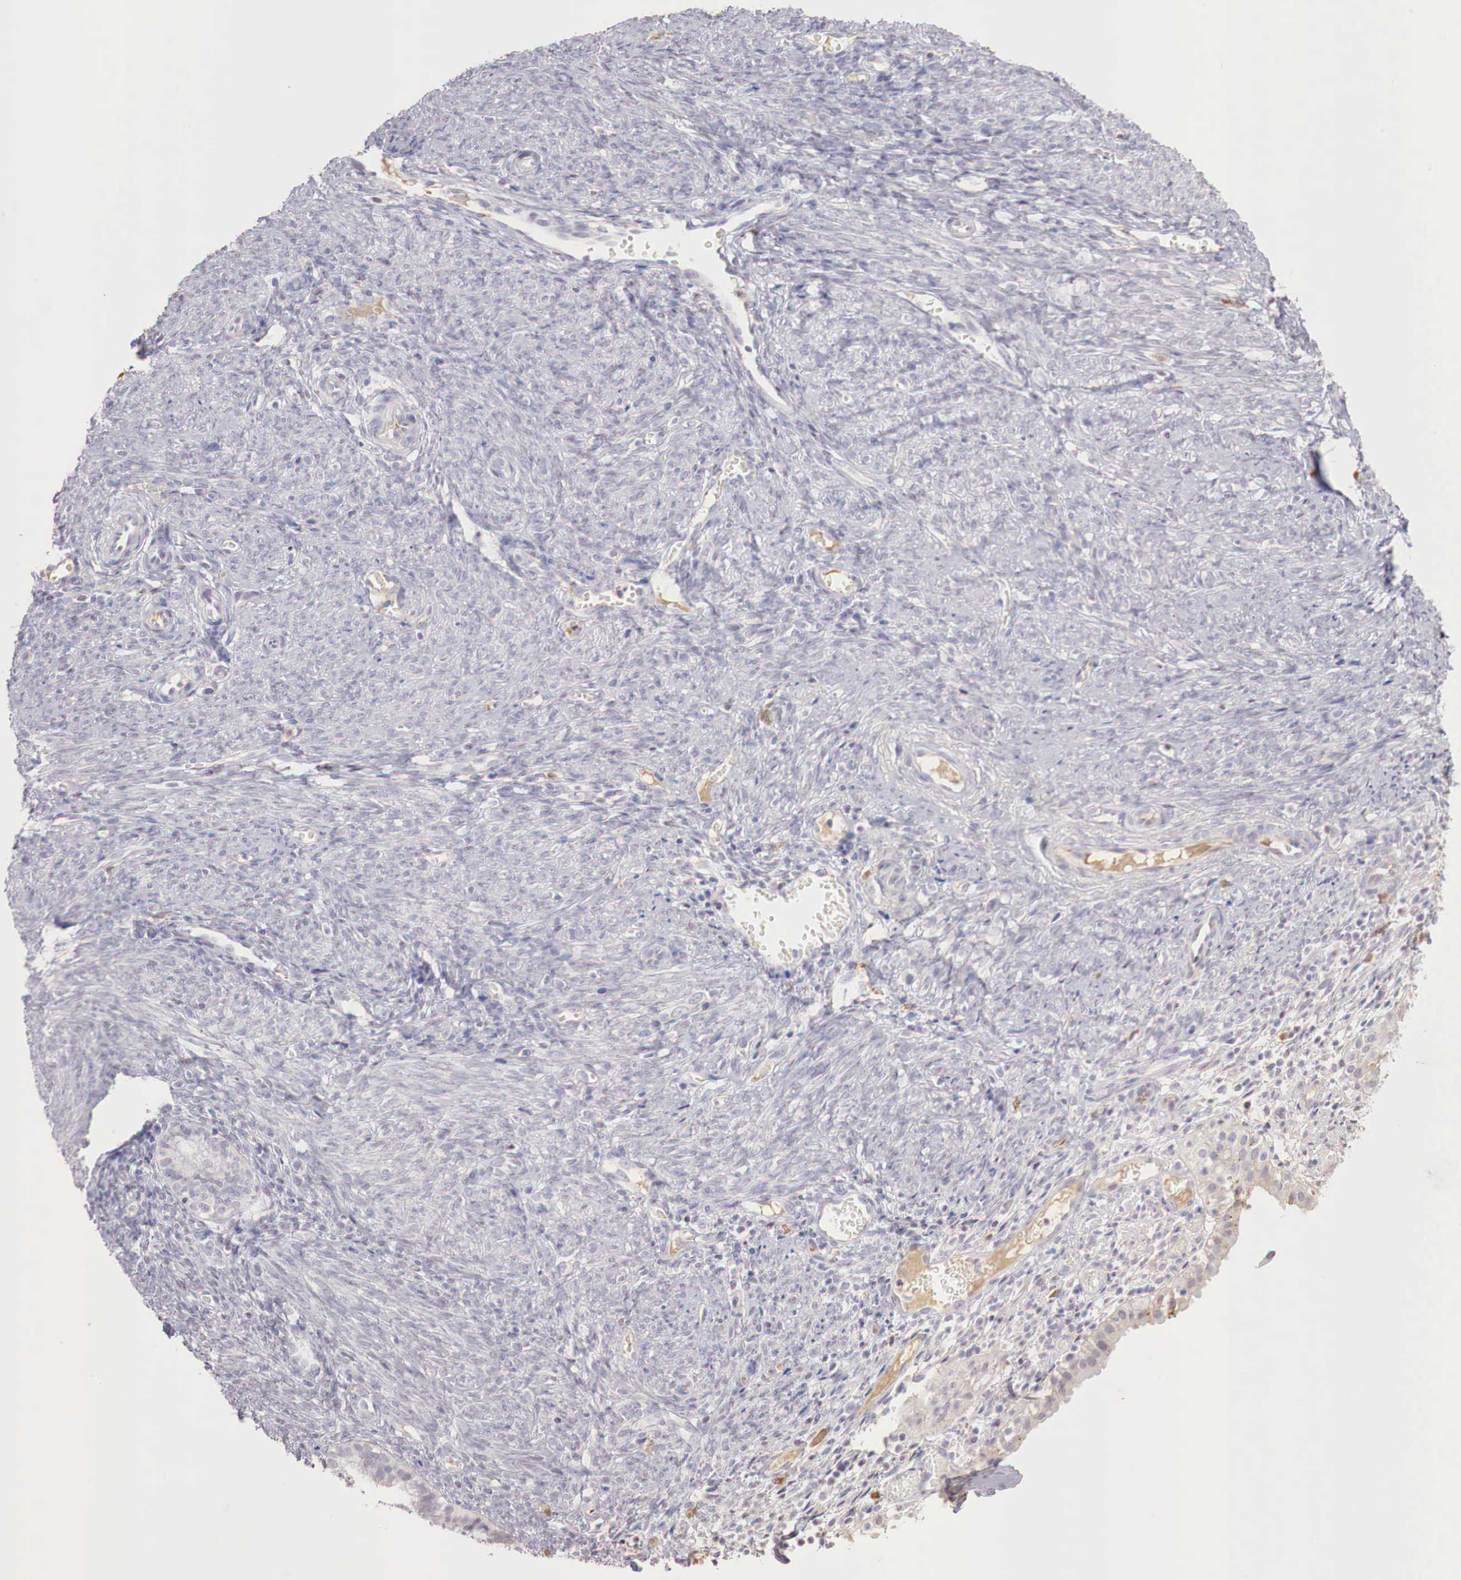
{"staining": {"intensity": "negative", "quantity": "none", "location": "none"}, "tissue": "endometrium", "cell_type": "Cells in endometrial stroma", "image_type": "normal", "snomed": [{"axis": "morphology", "description": "Normal tissue, NOS"}, {"axis": "topography", "description": "Uterus"}], "caption": "Immunohistochemistry micrograph of normal human endometrium stained for a protein (brown), which displays no positivity in cells in endometrial stroma.", "gene": "XPNPEP2", "patient": {"sex": "female", "age": 83}}